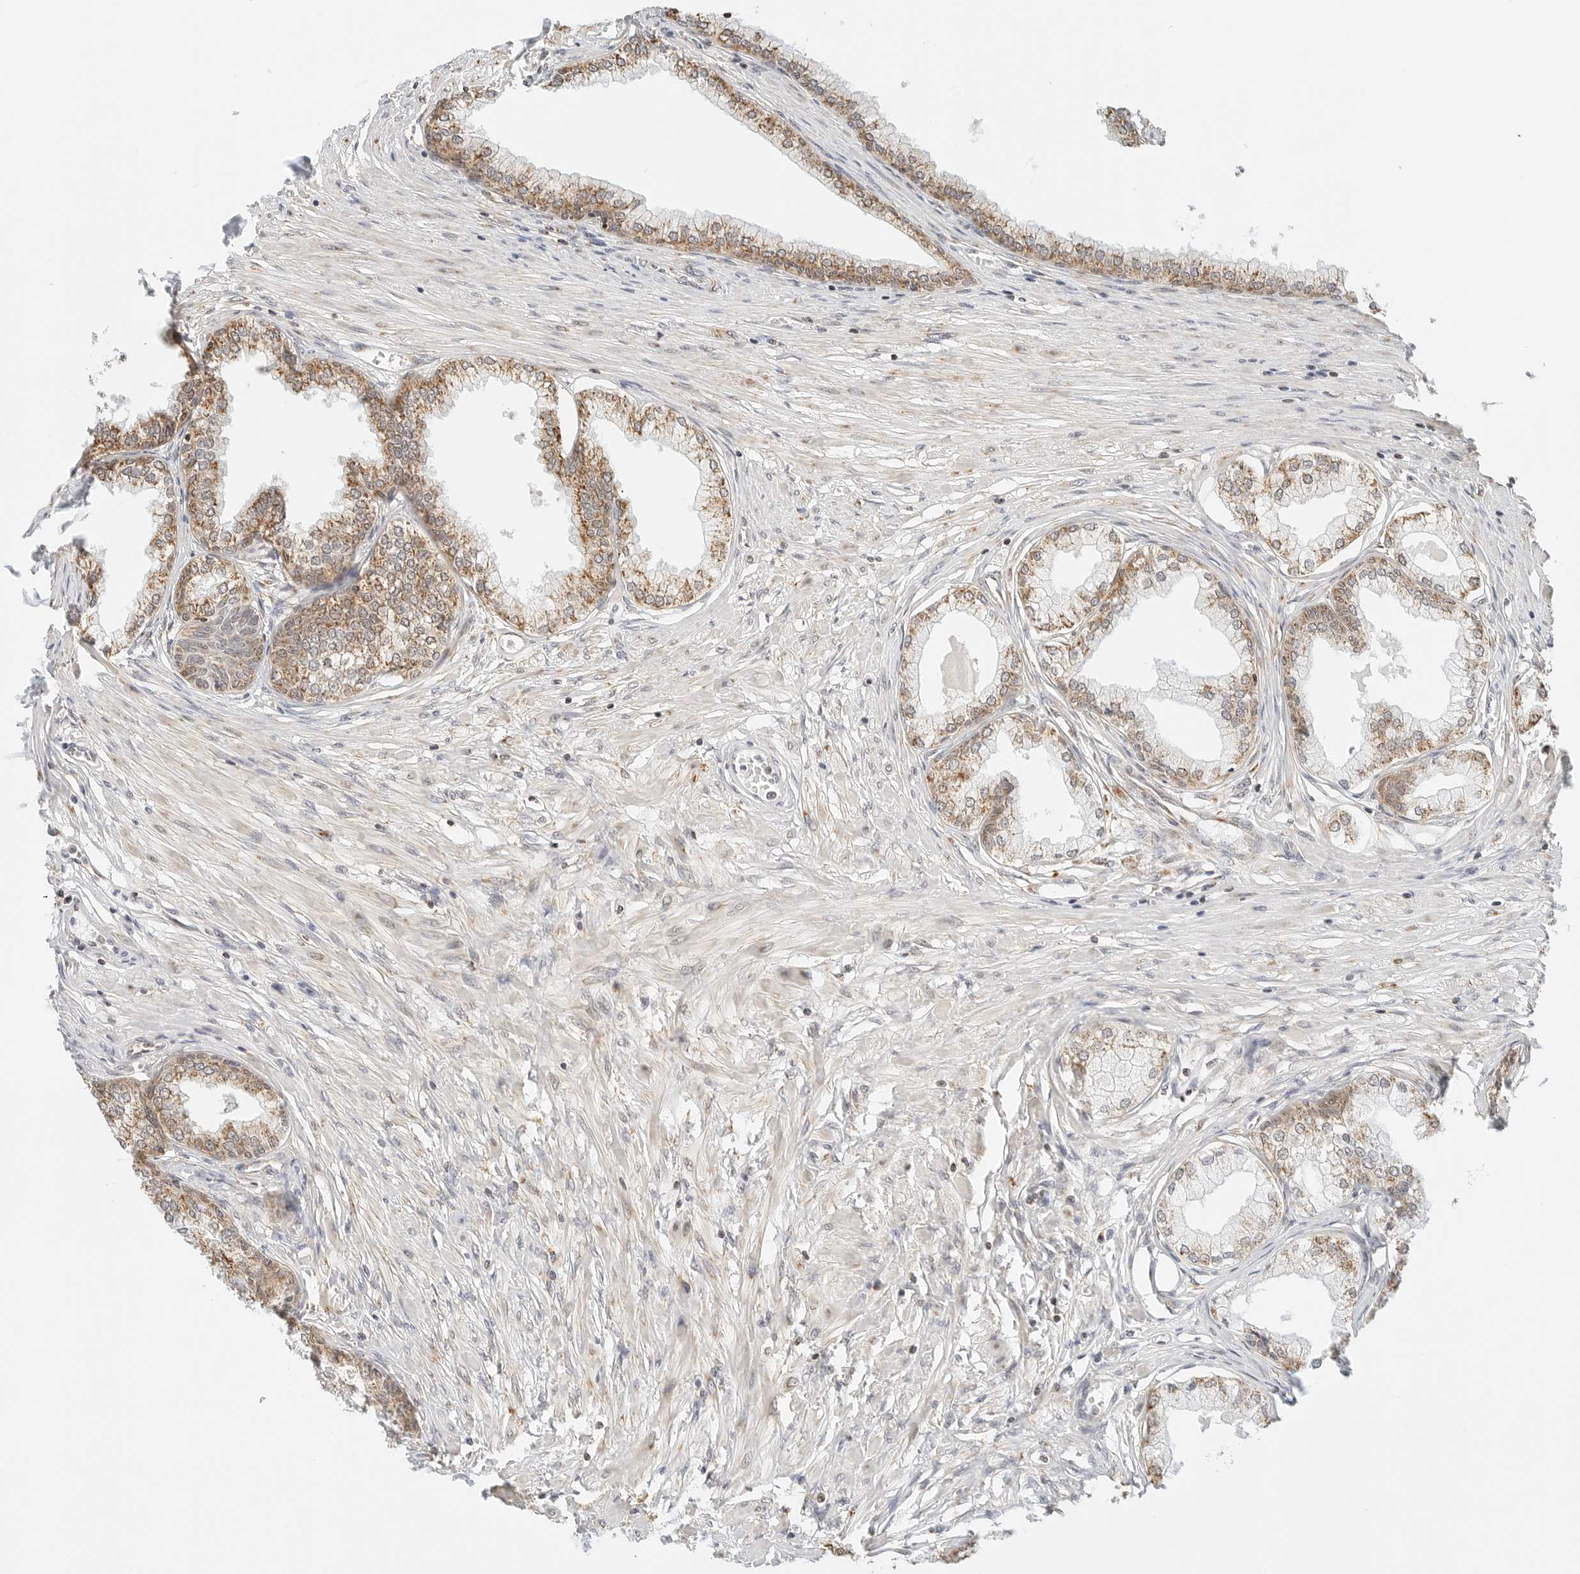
{"staining": {"intensity": "moderate", "quantity": ">75%", "location": "cytoplasmic/membranous"}, "tissue": "prostate", "cell_type": "Glandular cells", "image_type": "normal", "snomed": [{"axis": "morphology", "description": "Normal tissue, NOS"}, {"axis": "morphology", "description": "Urothelial carcinoma, Low grade"}, {"axis": "topography", "description": "Urinary bladder"}, {"axis": "topography", "description": "Prostate"}], "caption": "An IHC image of unremarkable tissue is shown. Protein staining in brown shows moderate cytoplasmic/membranous positivity in prostate within glandular cells. Using DAB (3,3'-diaminobenzidine) (brown) and hematoxylin (blue) stains, captured at high magnification using brightfield microscopy.", "gene": "ATL1", "patient": {"sex": "male", "age": 60}}